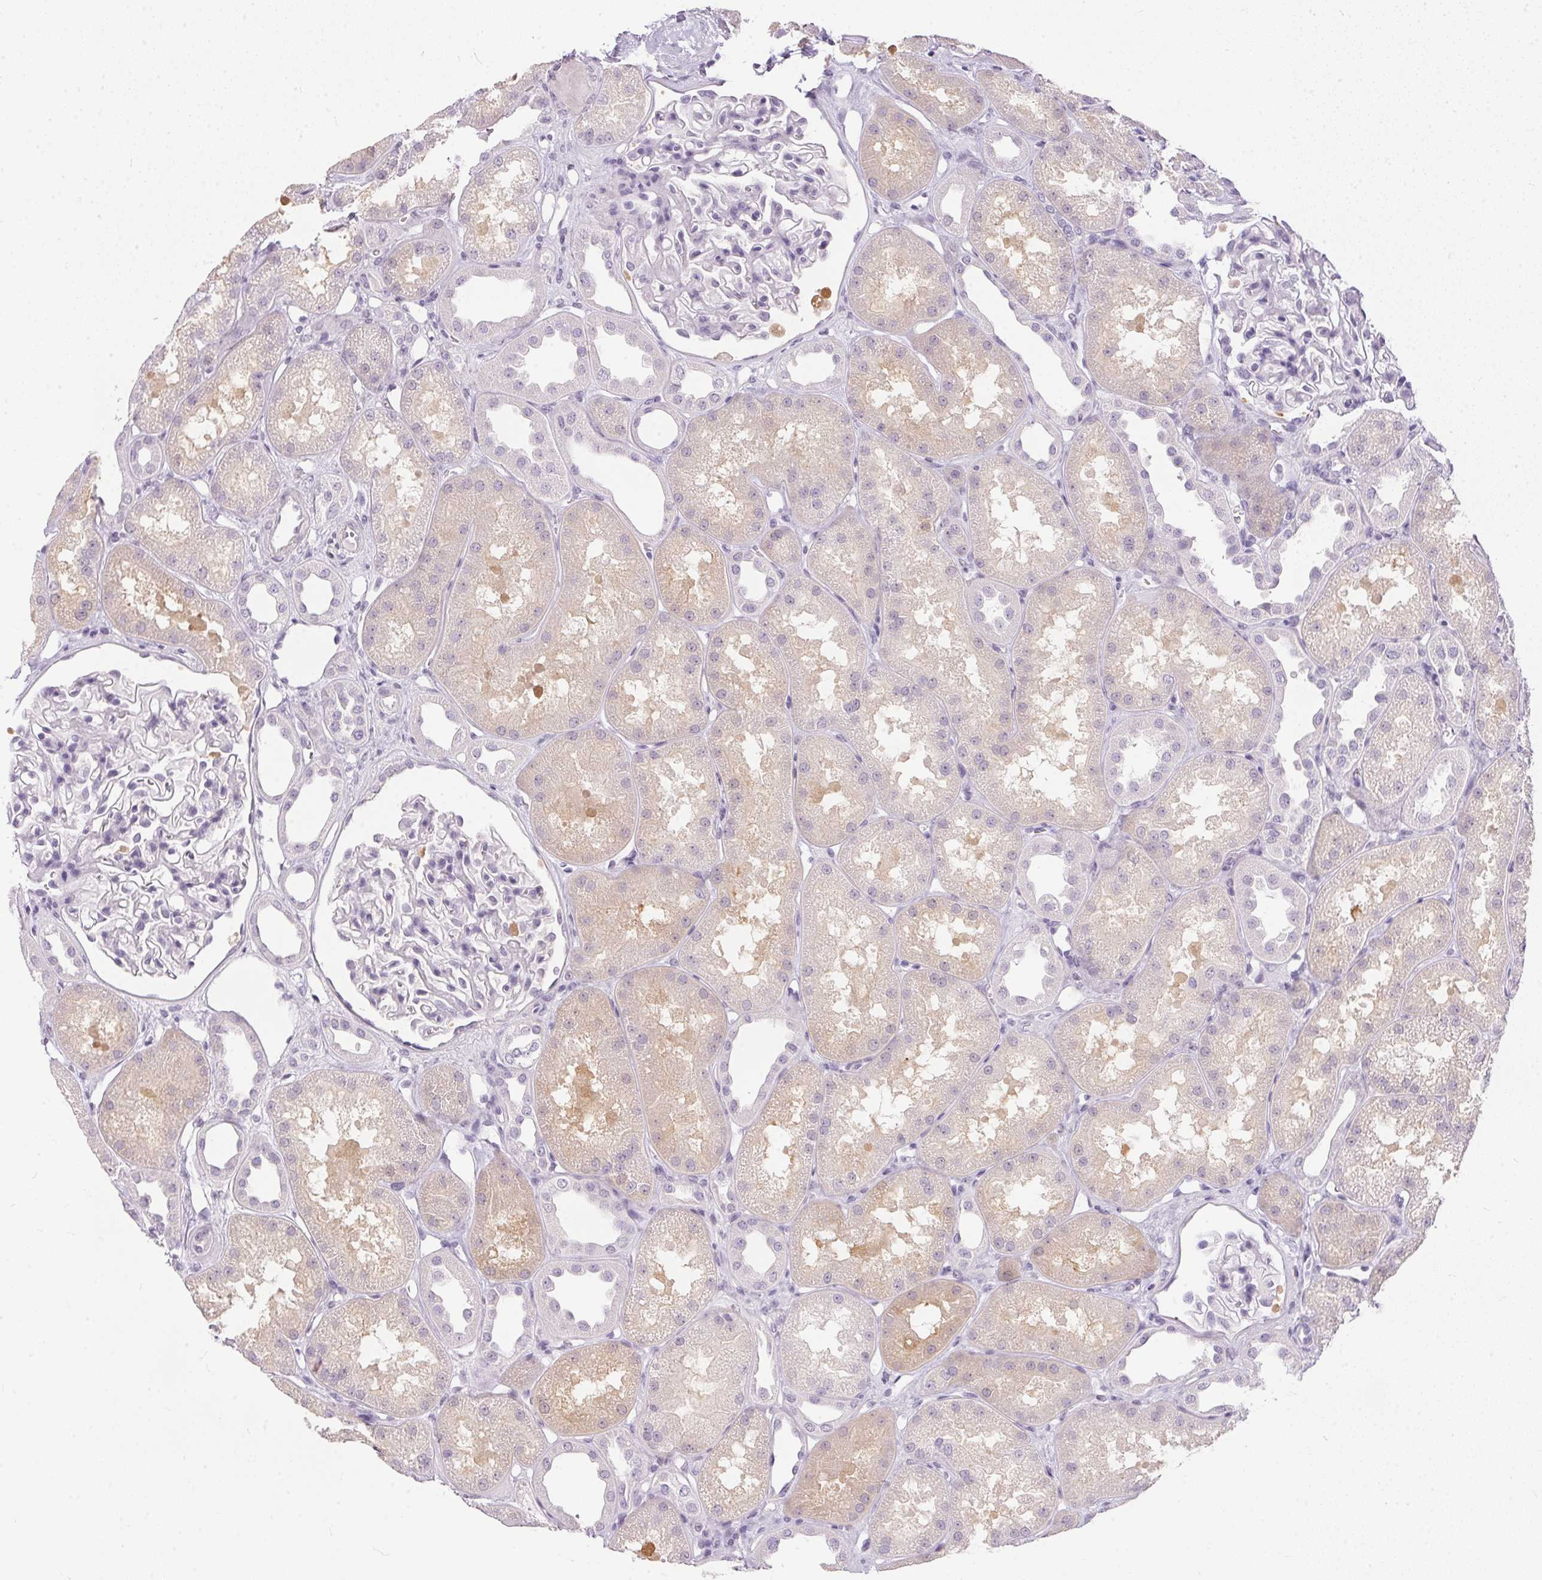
{"staining": {"intensity": "negative", "quantity": "none", "location": "none"}, "tissue": "kidney", "cell_type": "Cells in glomeruli", "image_type": "normal", "snomed": [{"axis": "morphology", "description": "Normal tissue, NOS"}, {"axis": "topography", "description": "Kidney"}], "caption": "An IHC image of benign kidney is shown. There is no staining in cells in glomeruli of kidney. The staining was performed using DAB to visualize the protein expression in brown, while the nuclei were stained in blue with hematoxylin (Magnification: 20x).", "gene": "GBP6", "patient": {"sex": "male", "age": 61}}